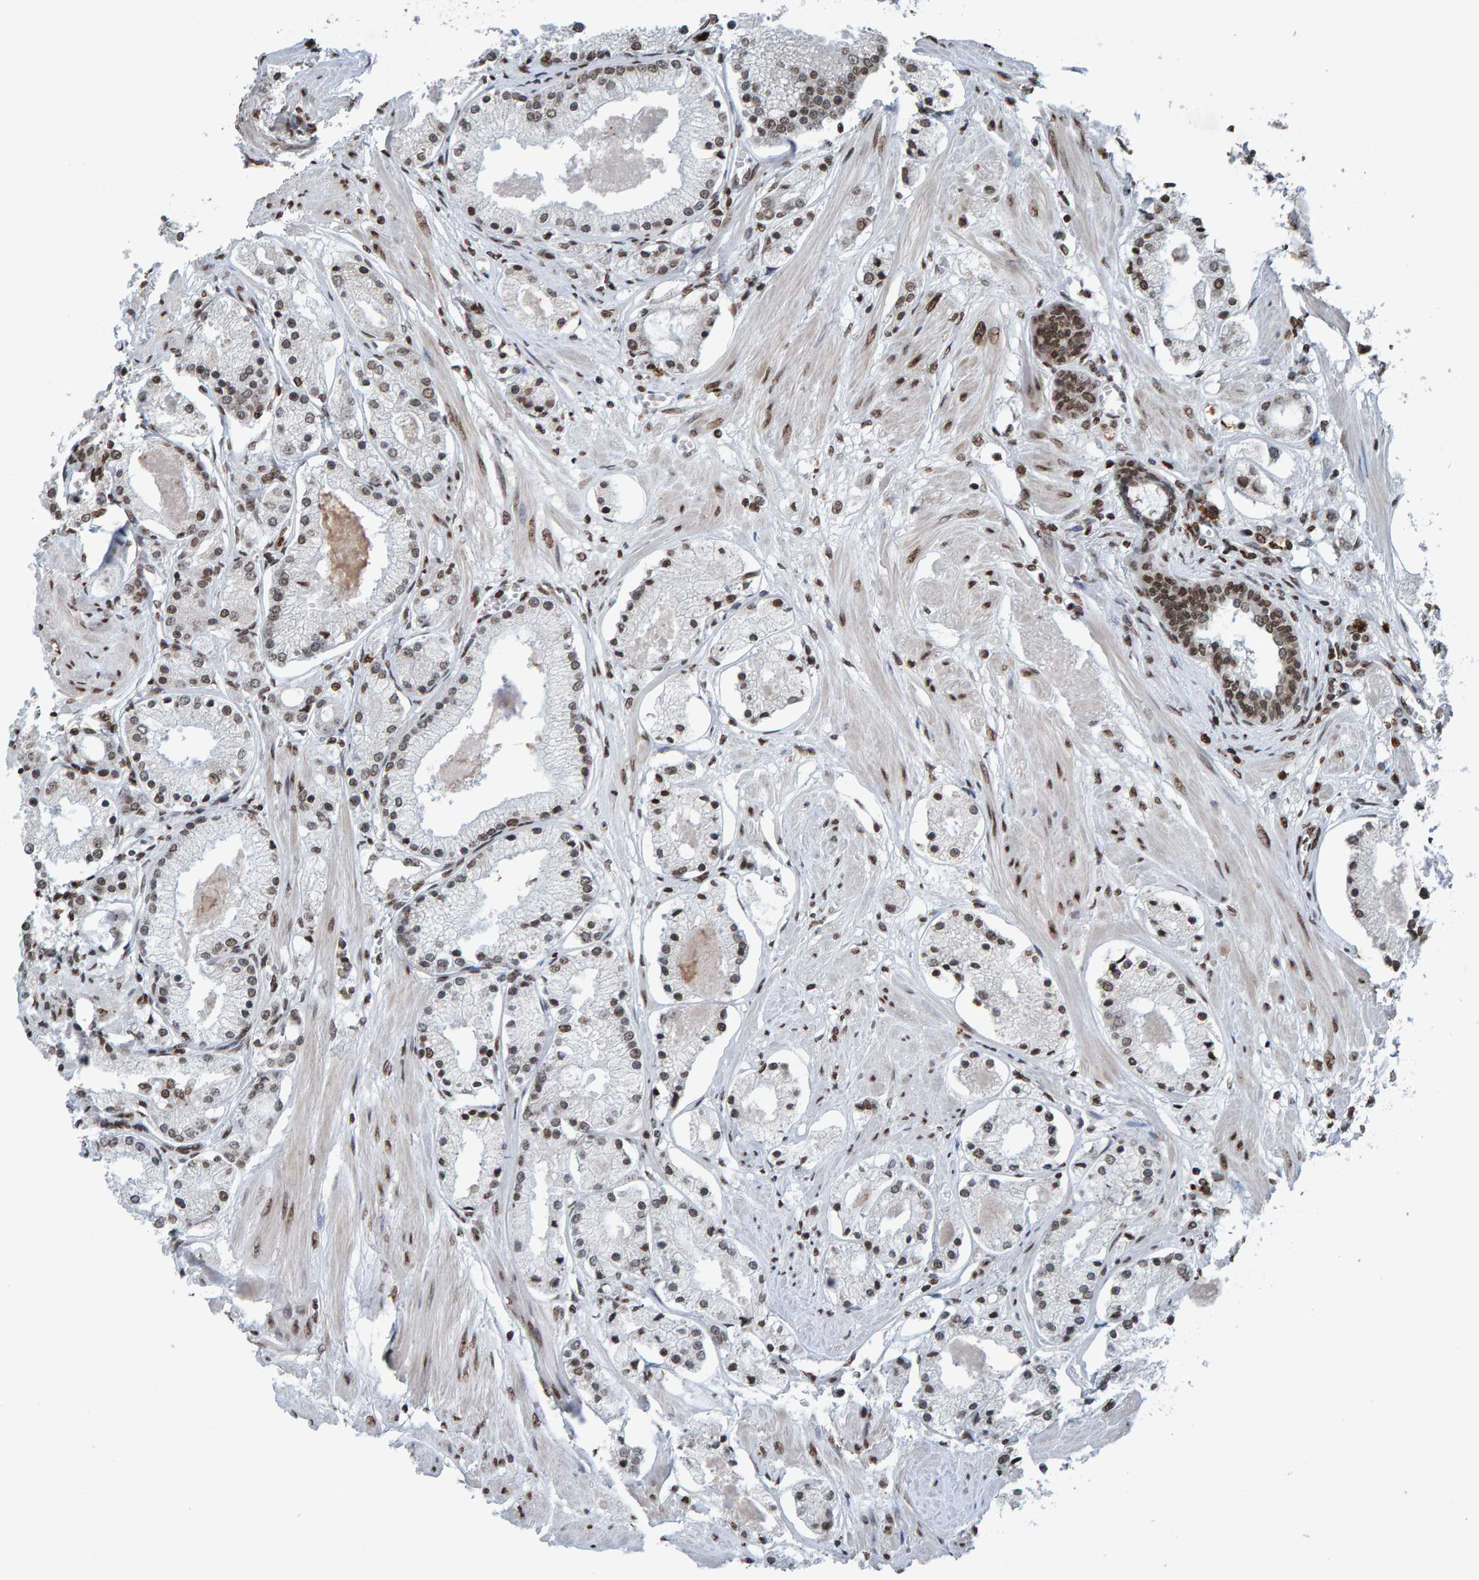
{"staining": {"intensity": "weak", "quantity": "25%-75%", "location": "nuclear"}, "tissue": "prostate cancer", "cell_type": "Tumor cells", "image_type": "cancer", "snomed": [{"axis": "morphology", "description": "Adenocarcinoma, High grade"}, {"axis": "topography", "description": "Prostate"}], "caption": "IHC (DAB) staining of human prostate cancer (adenocarcinoma (high-grade)) demonstrates weak nuclear protein expression in about 25%-75% of tumor cells.", "gene": "H2AZ1", "patient": {"sex": "male", "age": 66}}